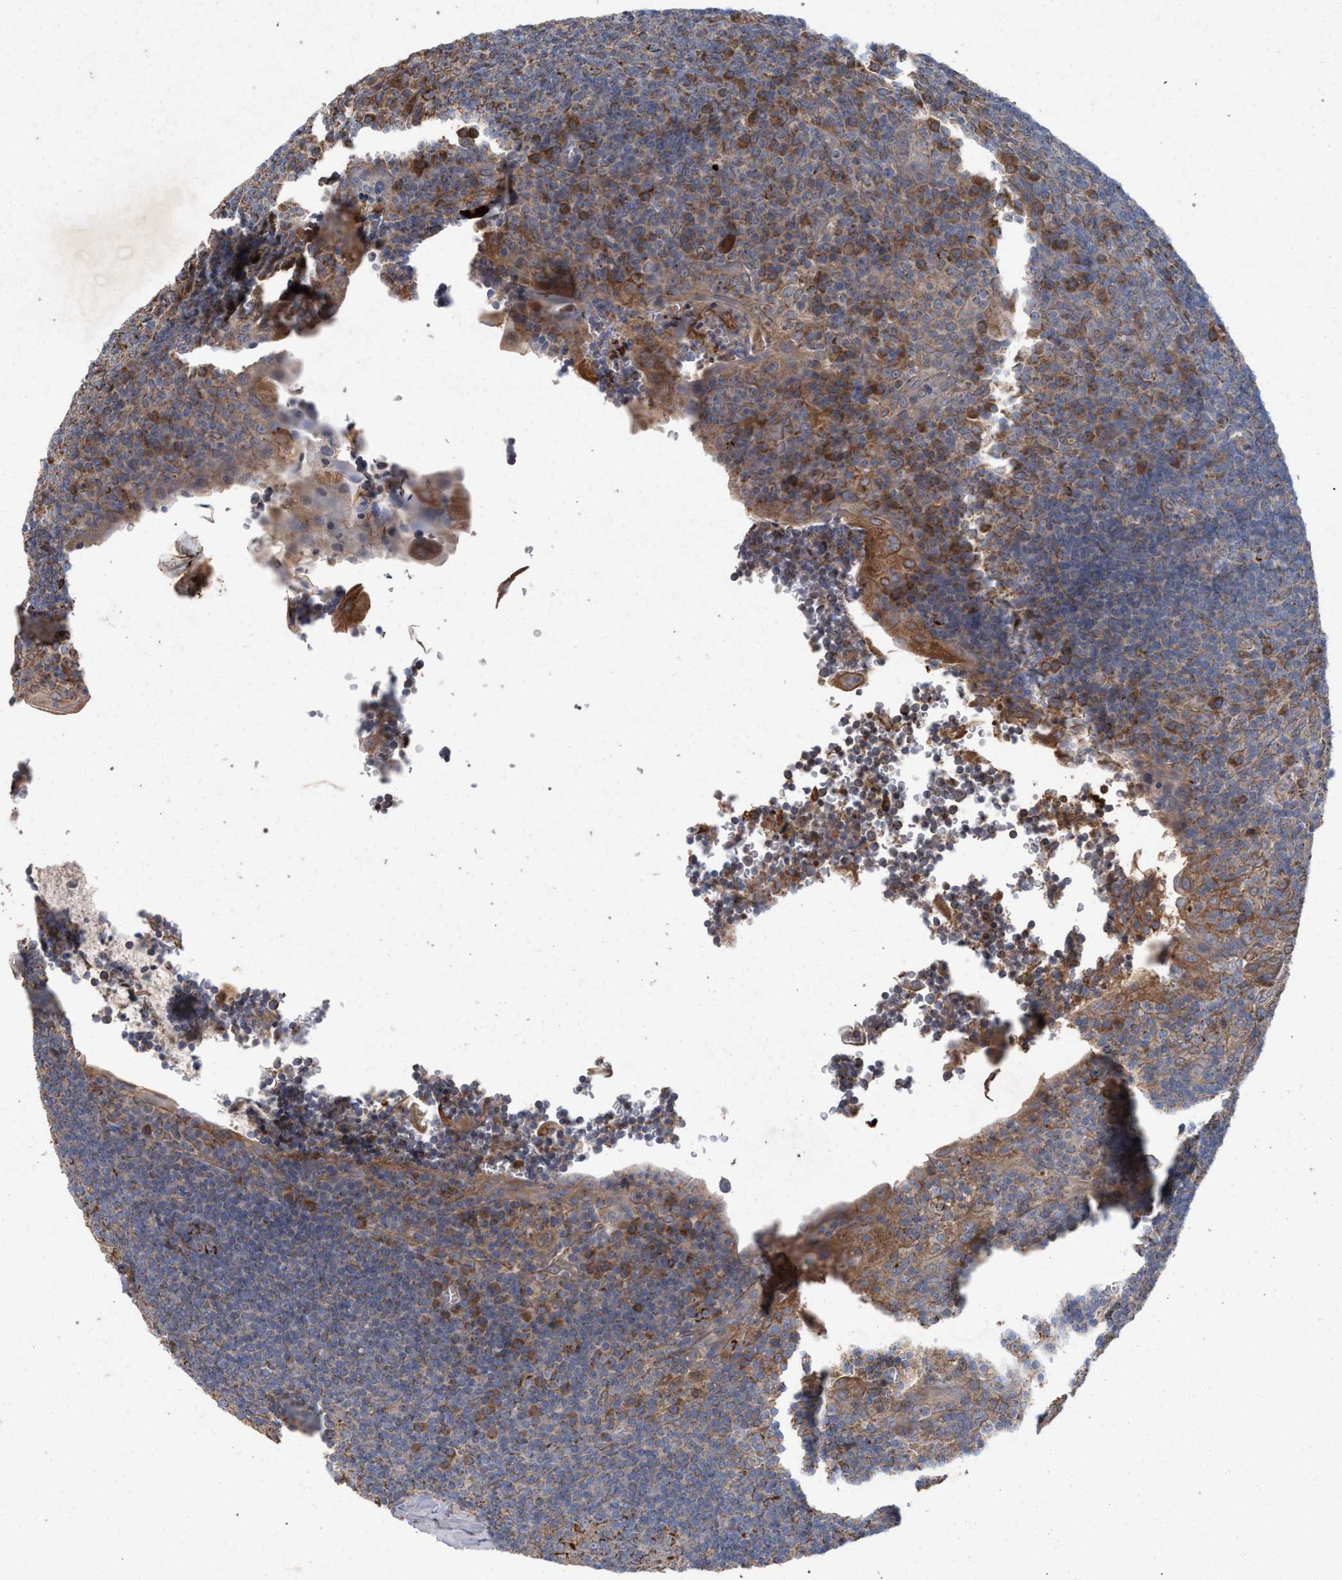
{"staining": {"intensity": "moderate", "quantity": ">75%", "location": "cytoplasmic/membranous"}, "tissue": "tonsil", "cell_type": "Germinal center cells", "image_type": "normal", "snomed": [{"axis": "morphology", "description": "Normal tissue, NOS"}, {"axis": "topography", "description": "Tonsil"}], "caption": "The photomicrograph displays immunohistochemical staining of benign tonsil. There is moderate cytoplasmic/membranous expression is identified in approximately >75% of germinal center cells.", "gene": "BCL2L12", "patient": {"sex": "male", "age": 37}}